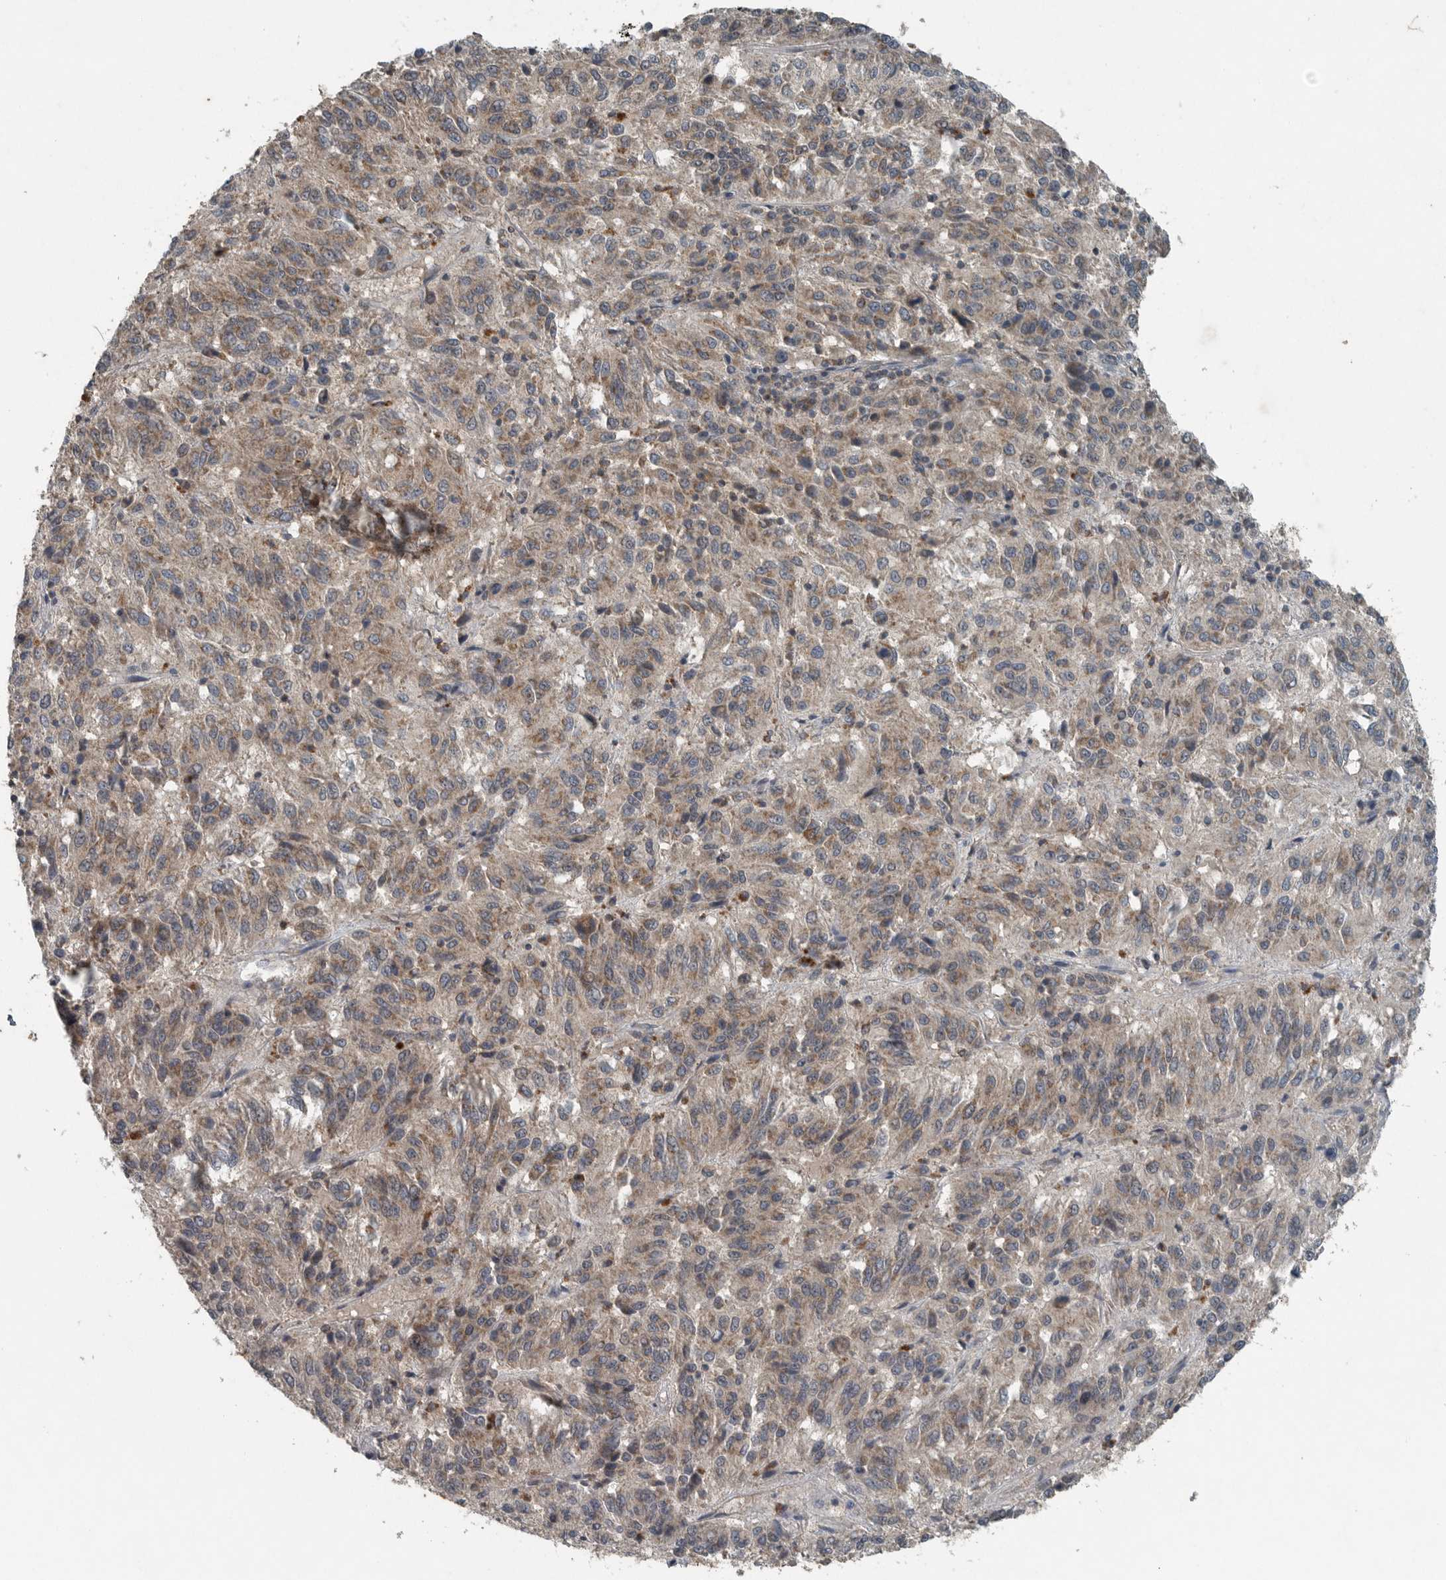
{"staining": {"intensity": "weak", "quantity": ">75%", "location": "cytoplasmic/membranous"}, "tissue": "melanoma", "cell_type": "Tumor cells", "image_type": "cancer", "snomed": [{"axis": "morphology", "description": "Malignant melanoma, Metastatic site"}, {"axis": "topography", "description": "Lung"}], "caption": "IHC (DAB) staining of malignant melanoma (metastatic site) shows weak cytoplasmic/membranous protein expression in approximately >75% of tumor cells.", "gene": "IL6ST", "patient": {"sex": "male", "age": 64}}